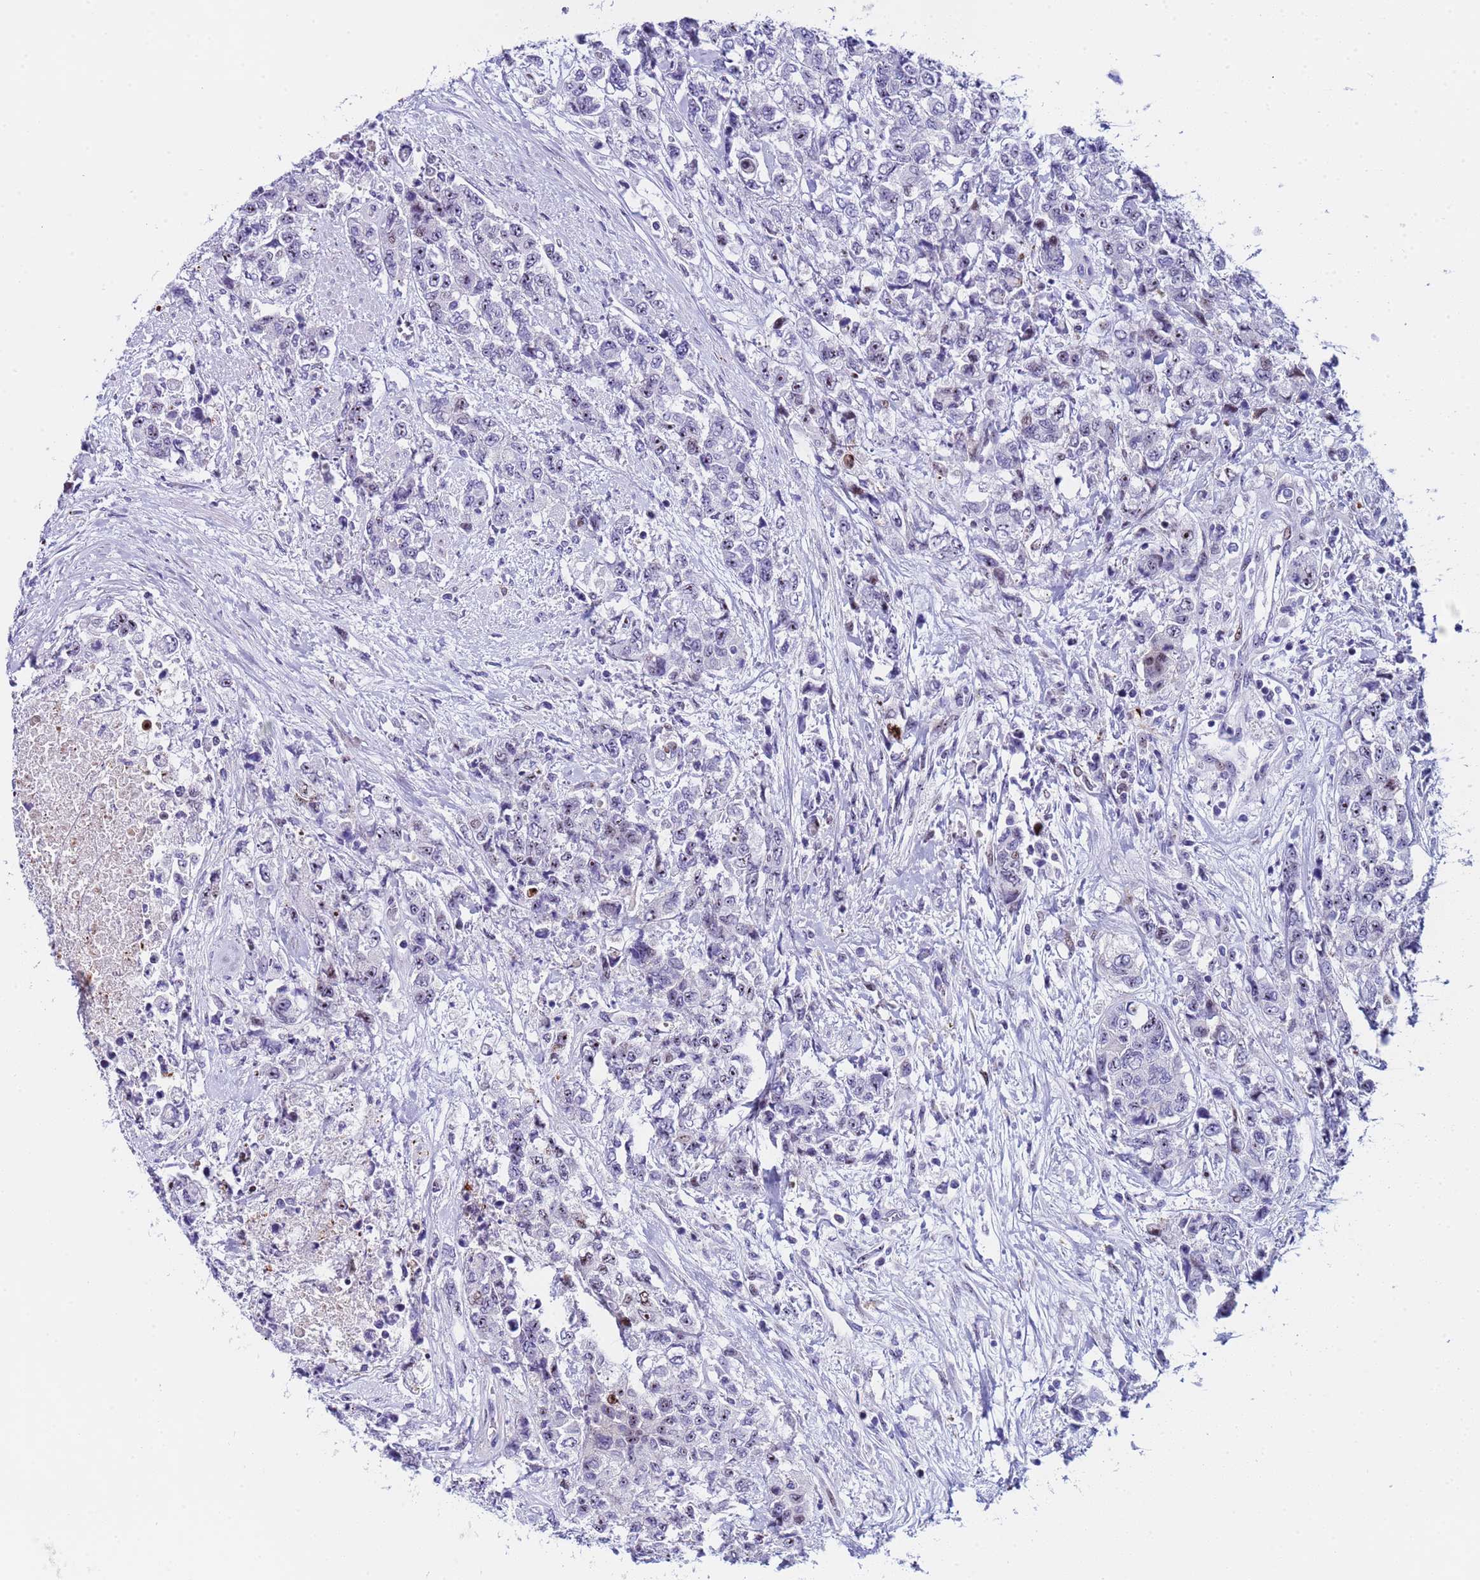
{"staining": {"intensity": "negative", "quantity": "none", "location": "none"}, "tissue": "urothelial cancer", "cell_type": "Tumor cells", "image_type": "cancer", "snomed": [{"axis": "morphology", "description": "Urothelial carcinoma, High grade"}, {"axis": "topography", "description": "Urinary bladder"}], "caption": "Tumor cells are negative for brown protein staining in urothelial carcinoma (high-grade). Nuclei are stained in blue.", "gene": "POP5", "patient": {"sex": "female", "age": 78}}